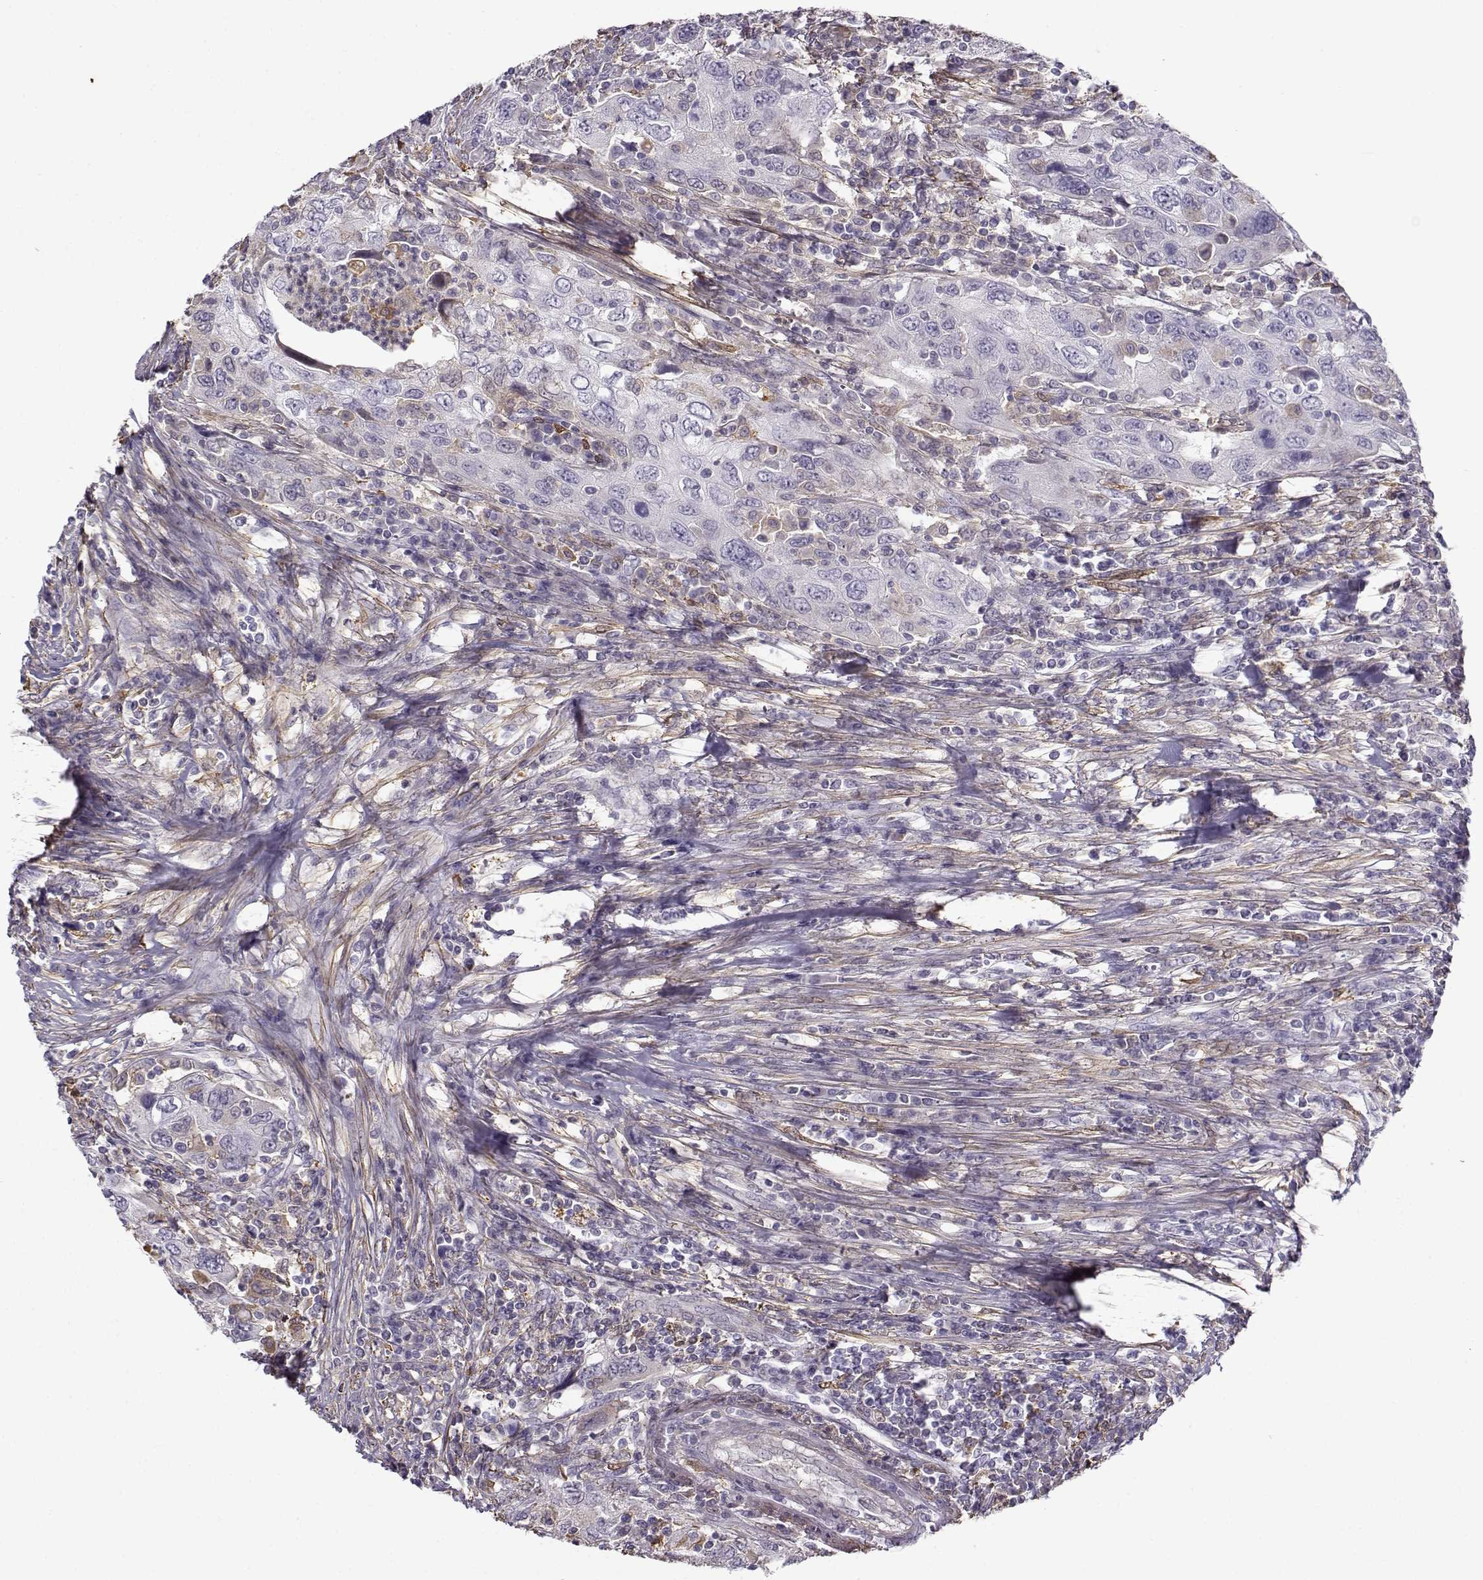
{"staining": {"intensity": "negative", "quantity": "none", "location": "none"}, "tissue": "urothelial cancer", "cell_type": "Tumor cells", "image_type": "cancer", "snomed": [{"axis": "morphology", "description": "Urothelial carcinoma, High grade"}, {"axis": "topography", "description": "Urinary bladder"}], "caption": "Human urothelial cancer stained for a protein using immunohistochemistry (IHC) shows no staining in tumor cells.", "gene": "UCP3", "patient": {"sex": "male", "age": 76}}